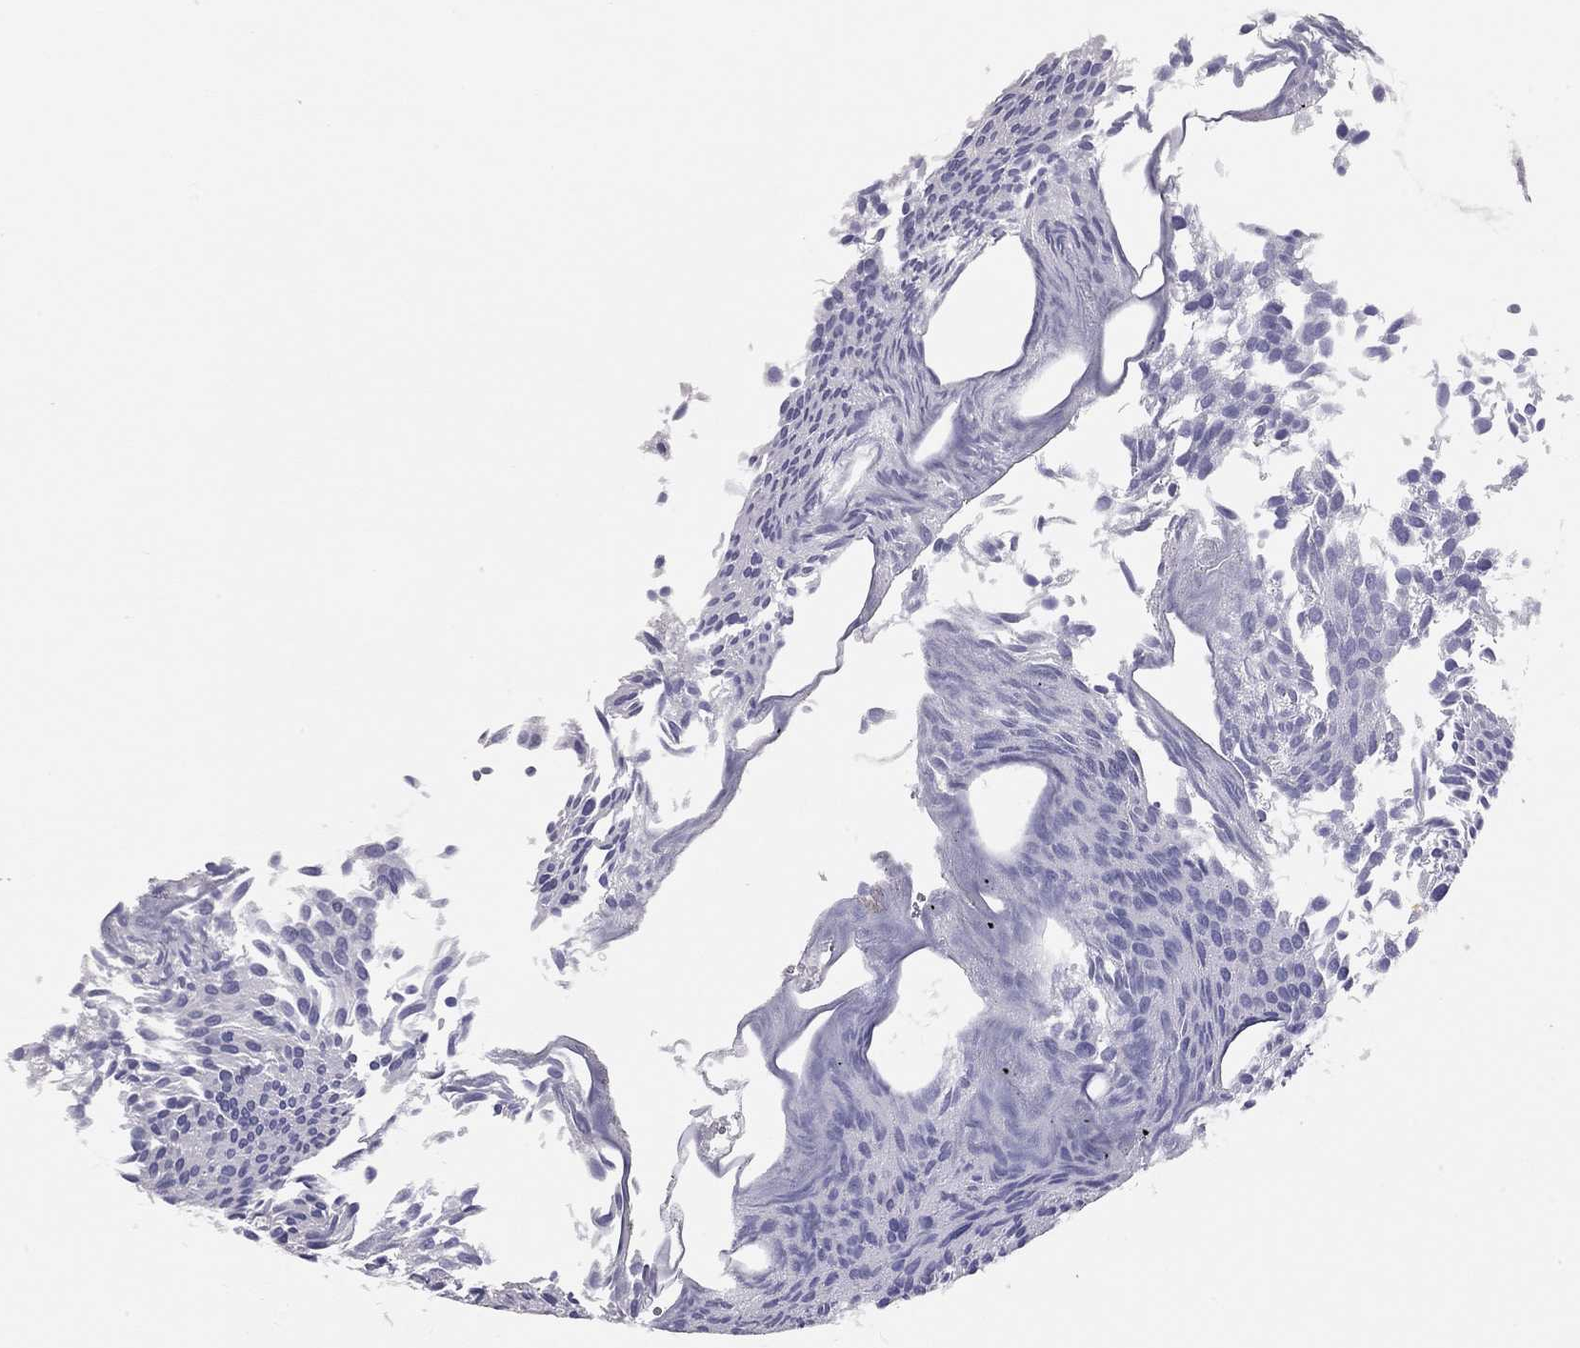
{"staining": {"intensity": "negative", "quantity": "none", "location": "none"}, "tissue": "urothelial cancer", "cell_type": "Tumor cells", "image_type": "cancer", "snomed": [{"axis": "morphology", "description": "Urothelial carcinoma, Low grade"}, {"axis": "topography", "description": "Urinary bladder"}], "caption": "This is an IHC photomicrograph of human urothelial cancer. There is no expression in tumor cells.", "gene": "ADCYAP1", "patient": {"sex": "male", "age": 63}}